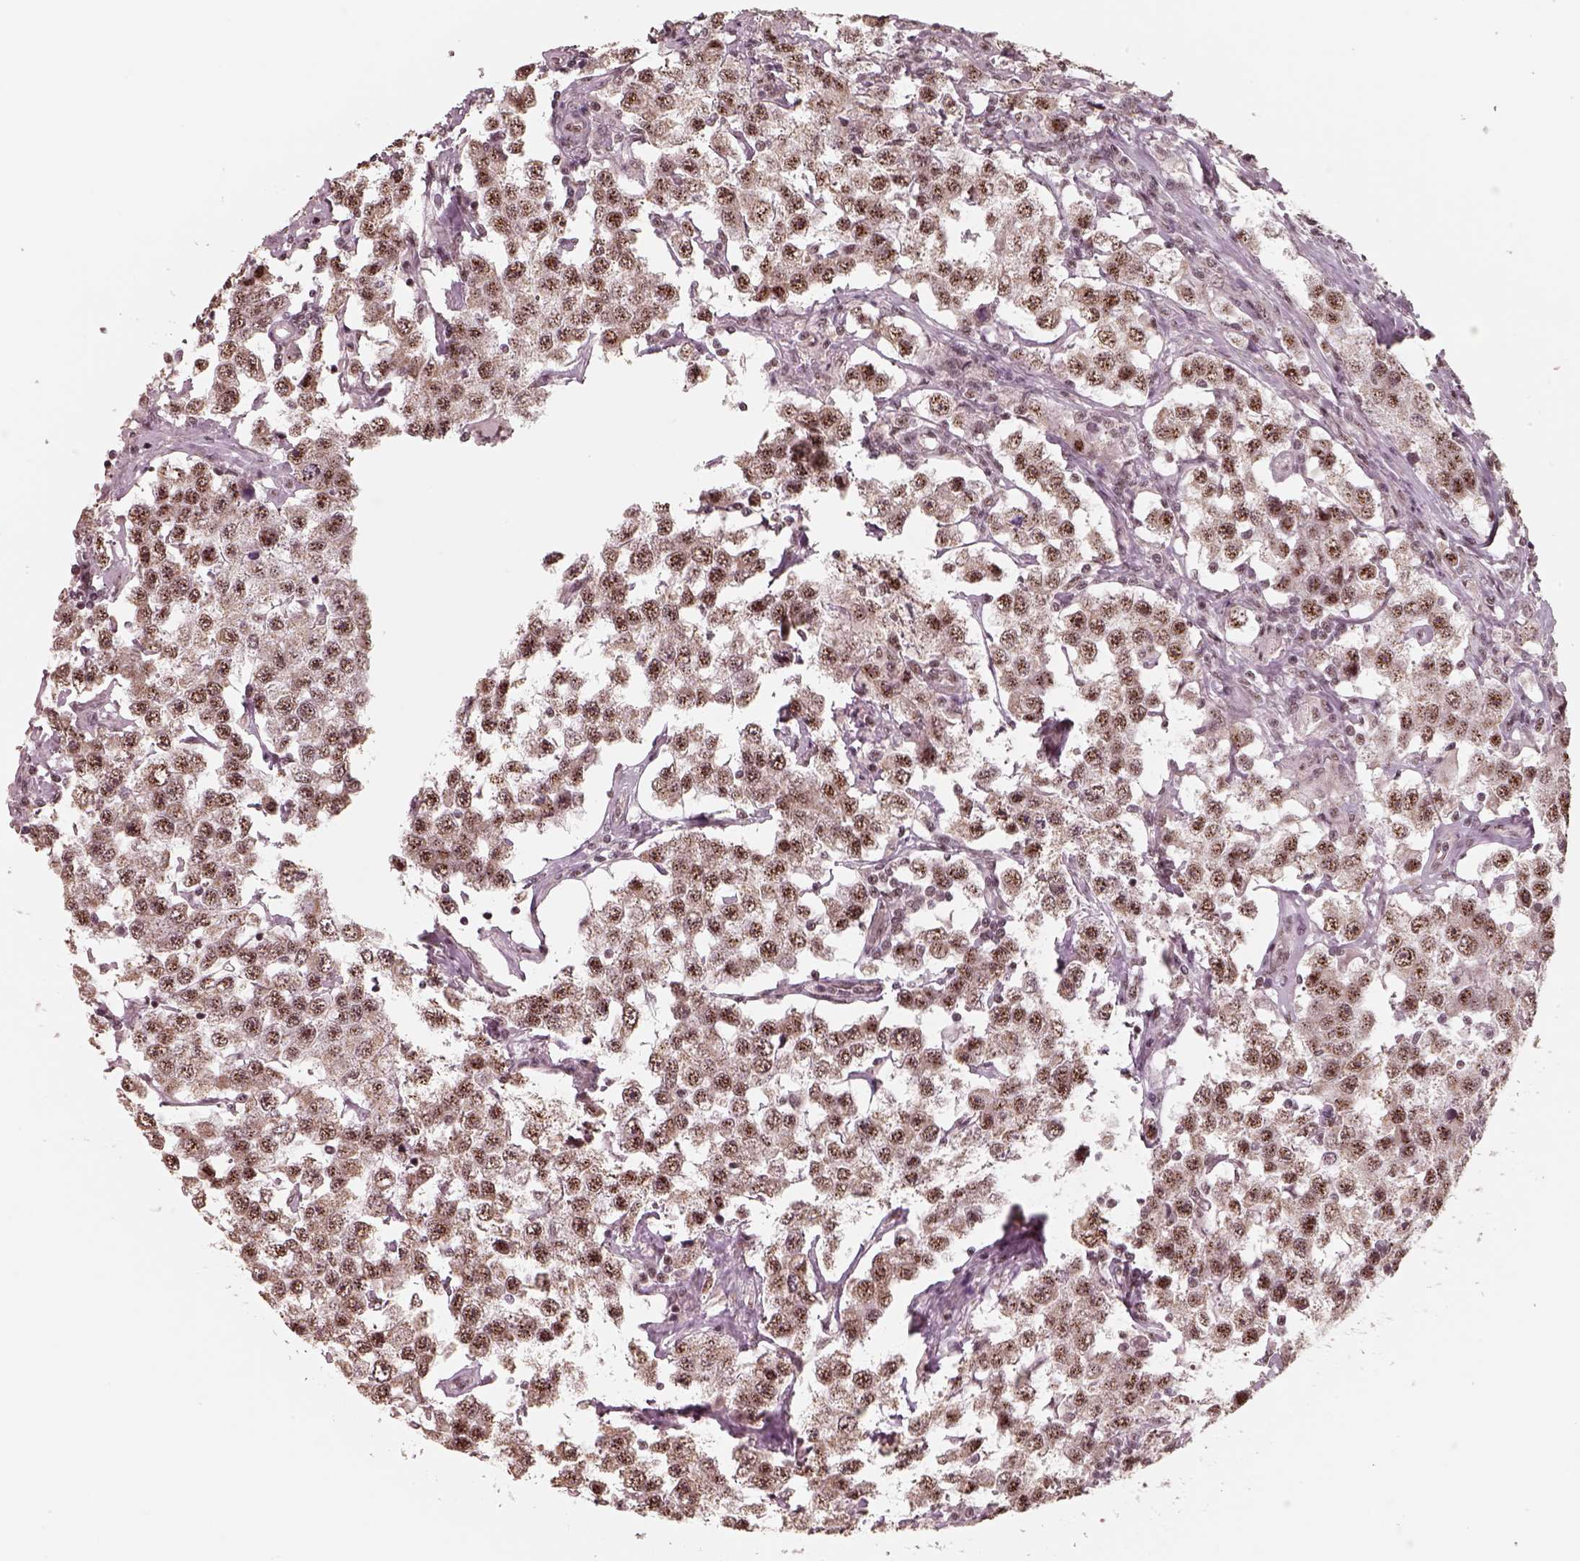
{"staining": {"intensity": "moderate", "quantity": ">75%", "location": "nuclear"}, "tissue": "testis cancer", "cell_type": "Tumor cells", "image_type": "cancer", "snomed": [{"axis": "morphology", "description": "Seminoma, NOS"}, {"axis": "topography", "description": "Testis"}], "caption": "Protein positivity by IHC reveals moderate nuclear positivity in approximately >75% of tumor cells in seminoma (testis). (brown staining indicates protein expression, while blue staining denotes nuclei).", "gene": "ATXN7L3", "patient": {"sex": "male", "age": 52}}